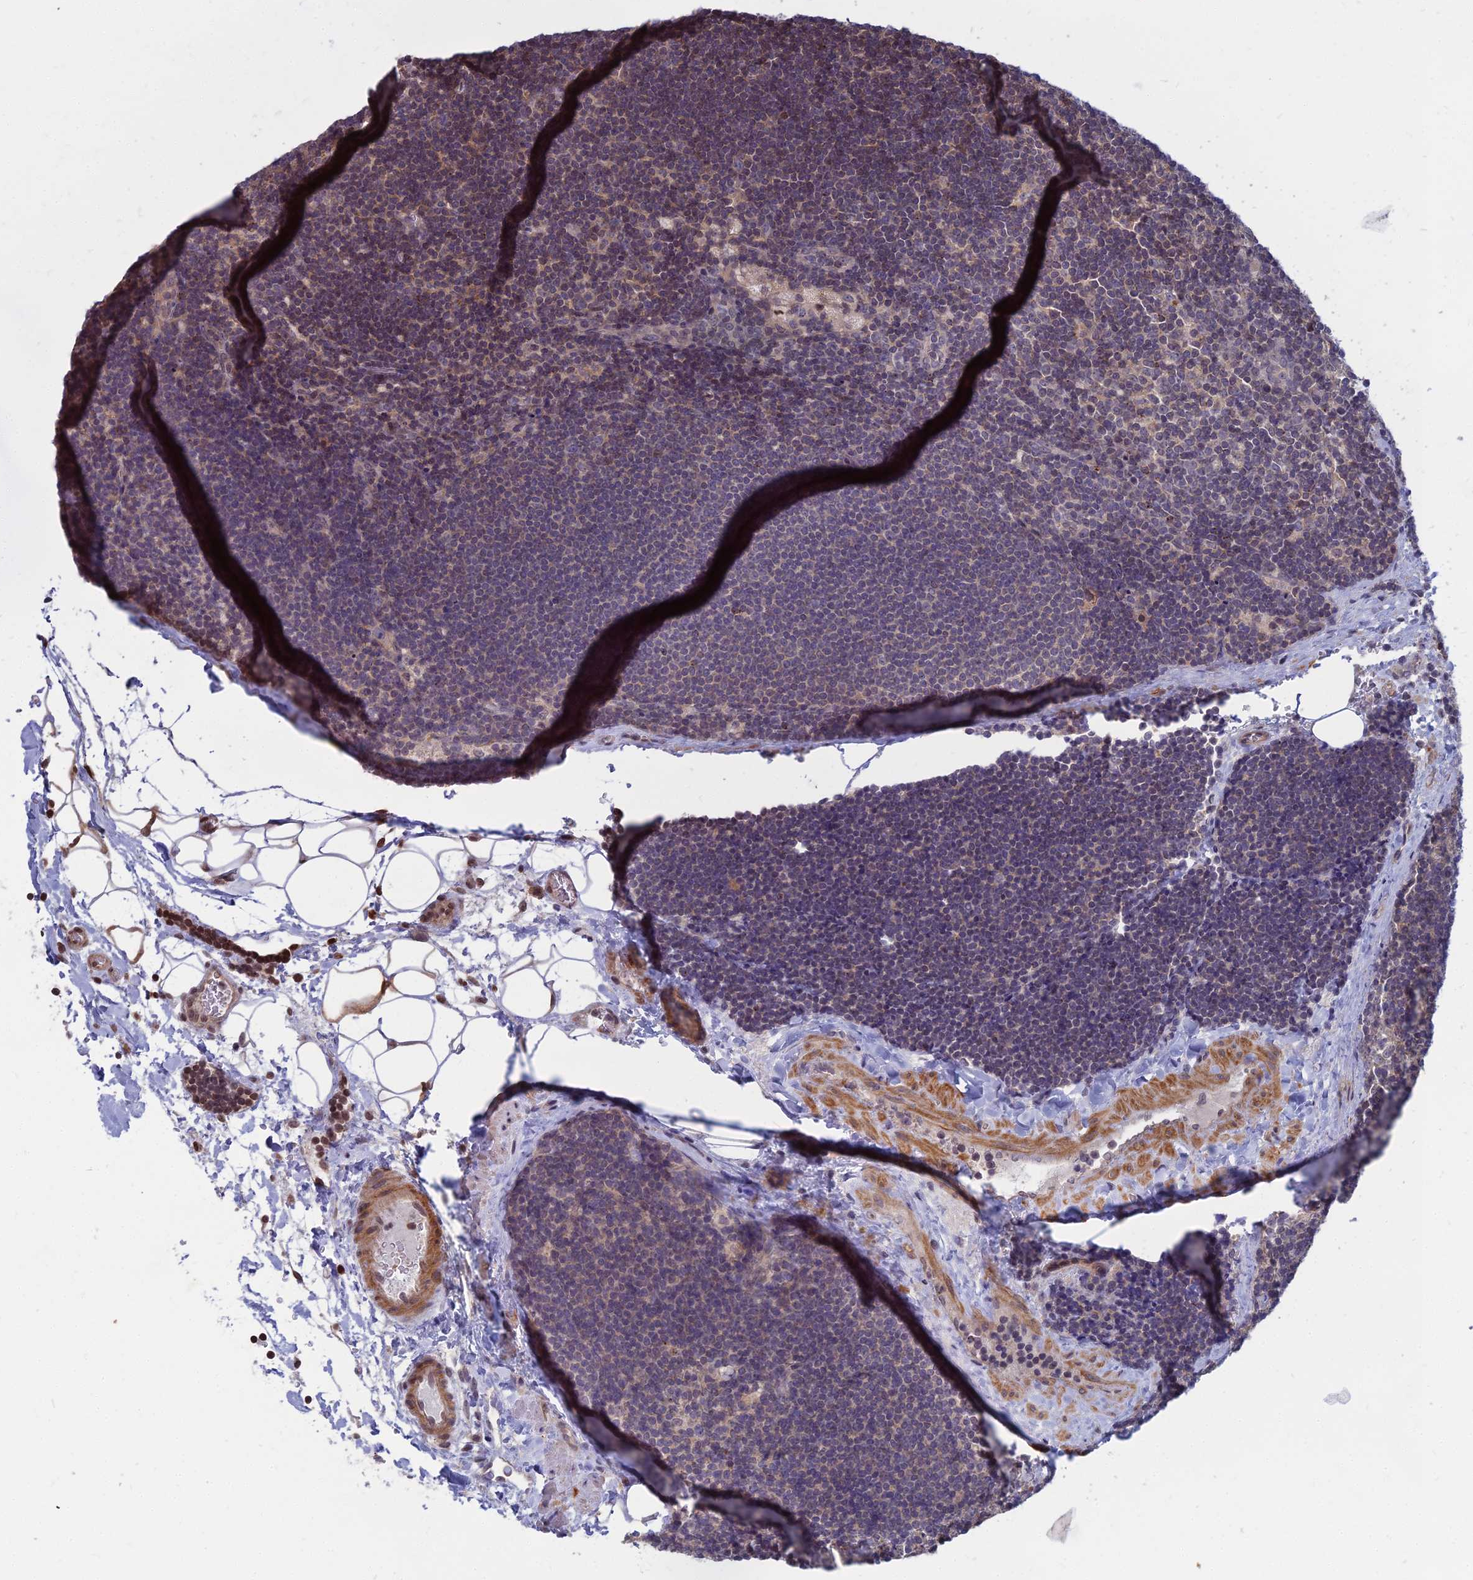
{"staining": {"intensity": "weak", "quantity": "<25%", "location": "cytoplasmic/membranous"}, "tissue": "lymph node", "cell_type": "Germinal center cells", "image_type": "normal", "snomed": [{"axis": "morphology", "description": "Normal tissue, NOS"}, {"axis": "topography", "description": "Lymph node"}], "caption": "An immunohistochemistry (IHC) photomicrograph of unremarkable lymph node is shown. There is no staining in germinal center cells of lymph node. (DAB immunohistochemistry, high magnification).", "gene": "OPA3", "patient": {"sex": "male", "age": 24}}